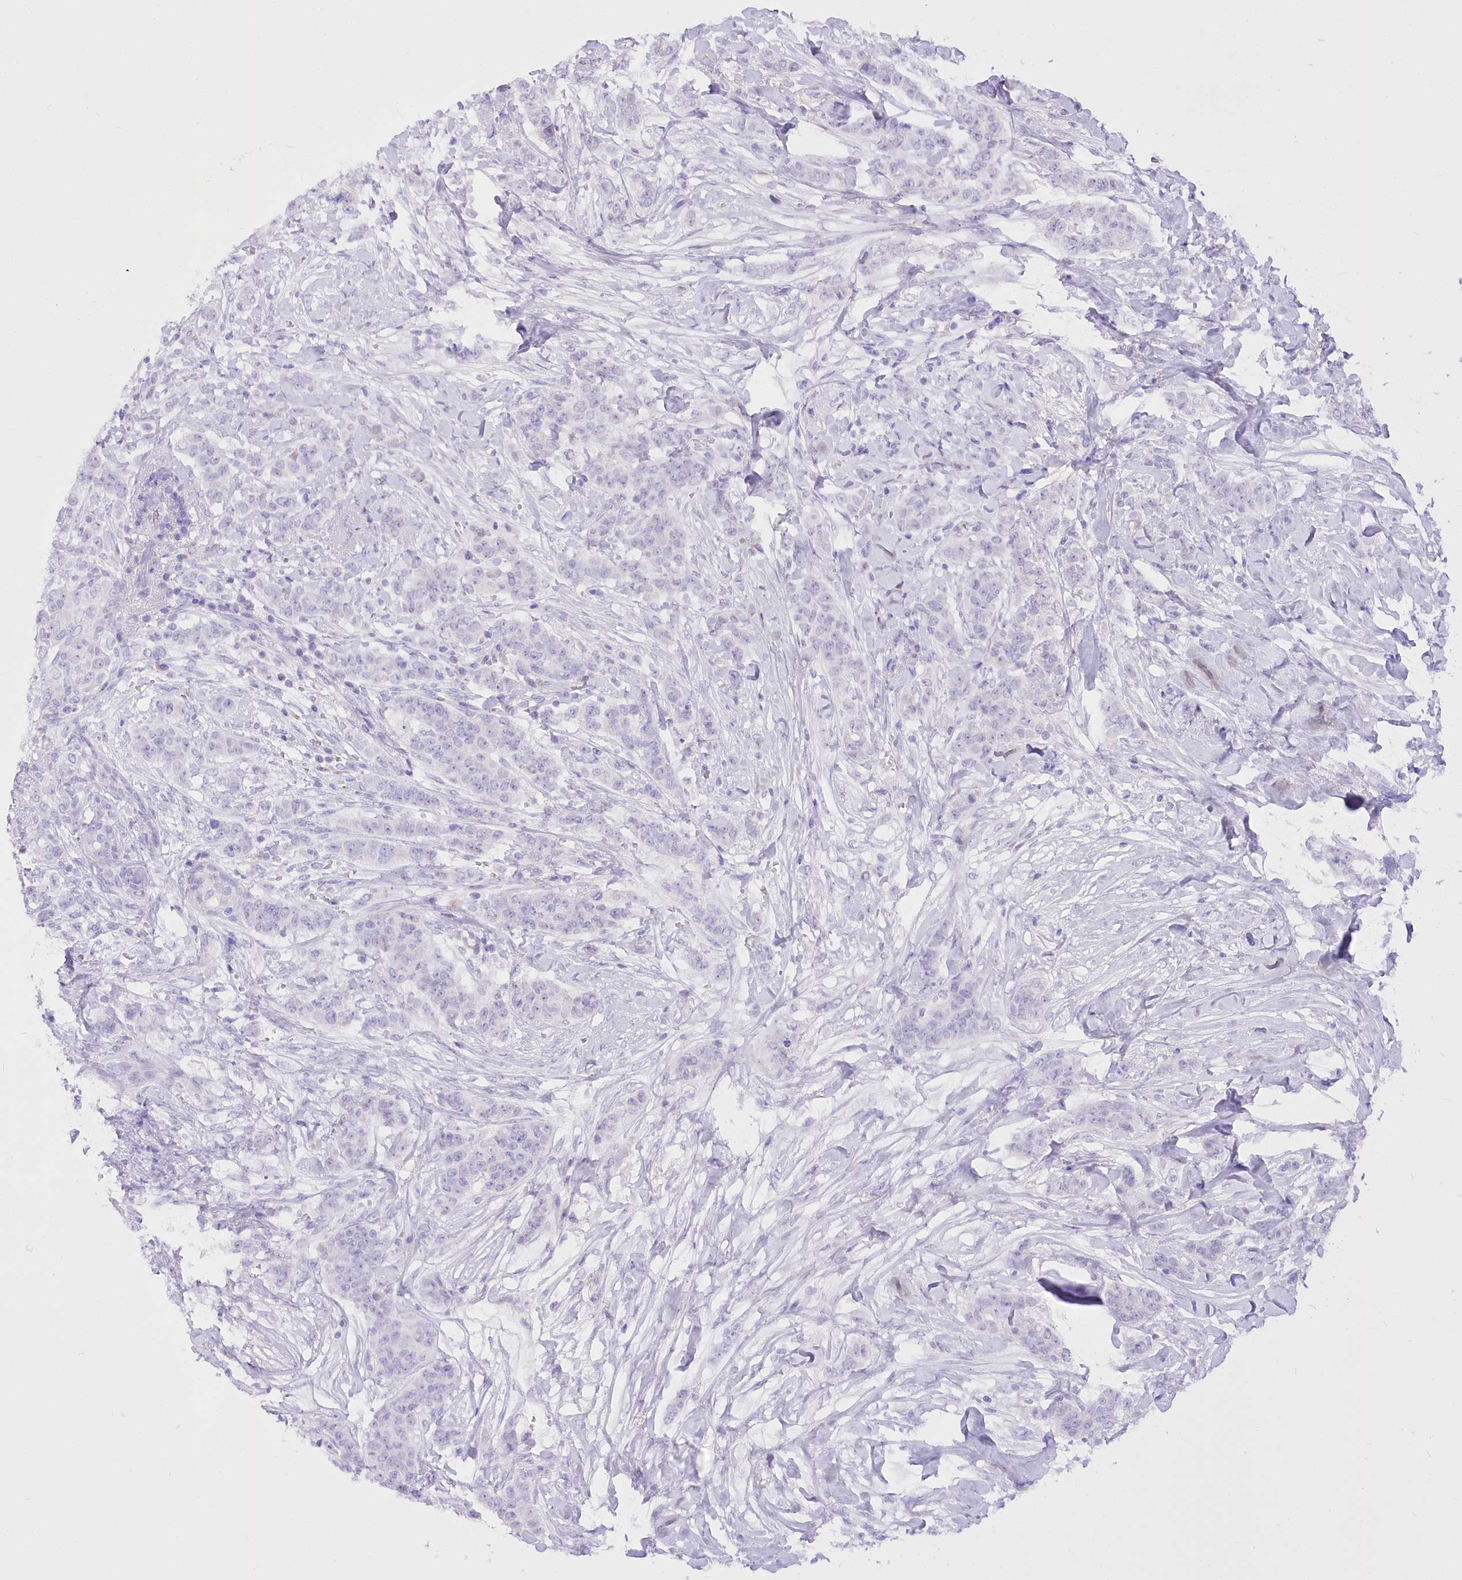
{"staining": {"intensity": "negative", "quantity": "none", "location": "none"}, "tissue": "breast cancer", "cell_type": "Tumor cells", "image_type": "cancer", "snomed": [{"axis": "morphology", "description": "Duct carcinoma"}, {"axis": "topography", "description": "Breast"}], "caption": "High magnification brightfield microscopy of breast cancer (invasive ductal carcinoma) stained with DAB (brown) and counterstained with hematoxylin (blue): tumor cells show no significant positivity.", "gene": "BEND7", "patient": {"sex": "female", "age": 40}}